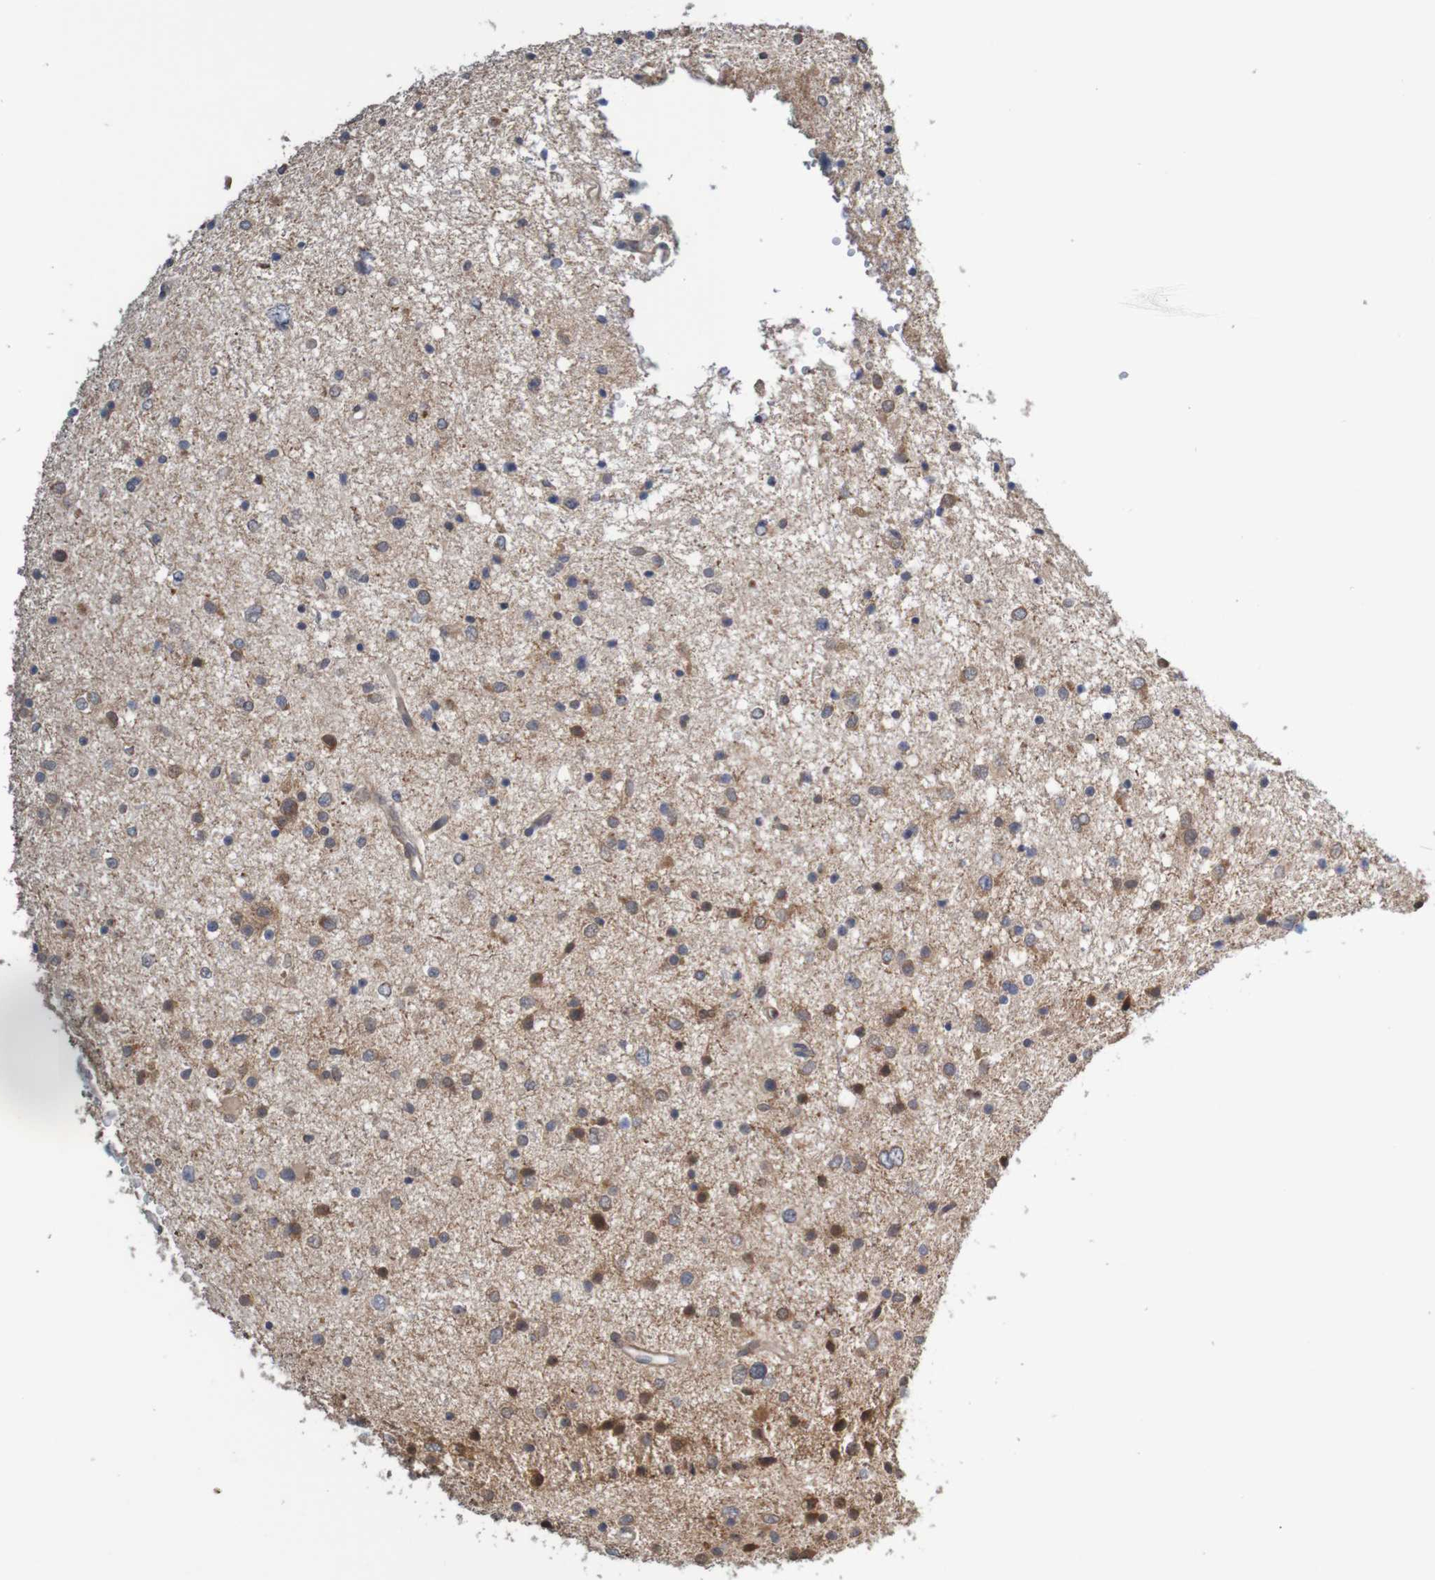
{"staining": {"intensity": "weak", "quantity": "25%-75%", "location": "cytoplasmic/membranous"}, "tissue": "glioma", "cell_type": "Tumor cells", "image_type": "cancer", "snomed": [{"axis": "morphology", "description": "Glioma, malignant, Low grade"}, {"axis": "topography", "description": "Brain"}], "caption": "This photomicrograph reveals glioma stained with immunohistochemistry to label a protein in brown. The cytoplasmic/membranous of tumor cells show weak positivity for the protein. Nuclei are counter-stained blue.", "gene": "ANKK1", "patient": {"sex": "female", "age": 37}}